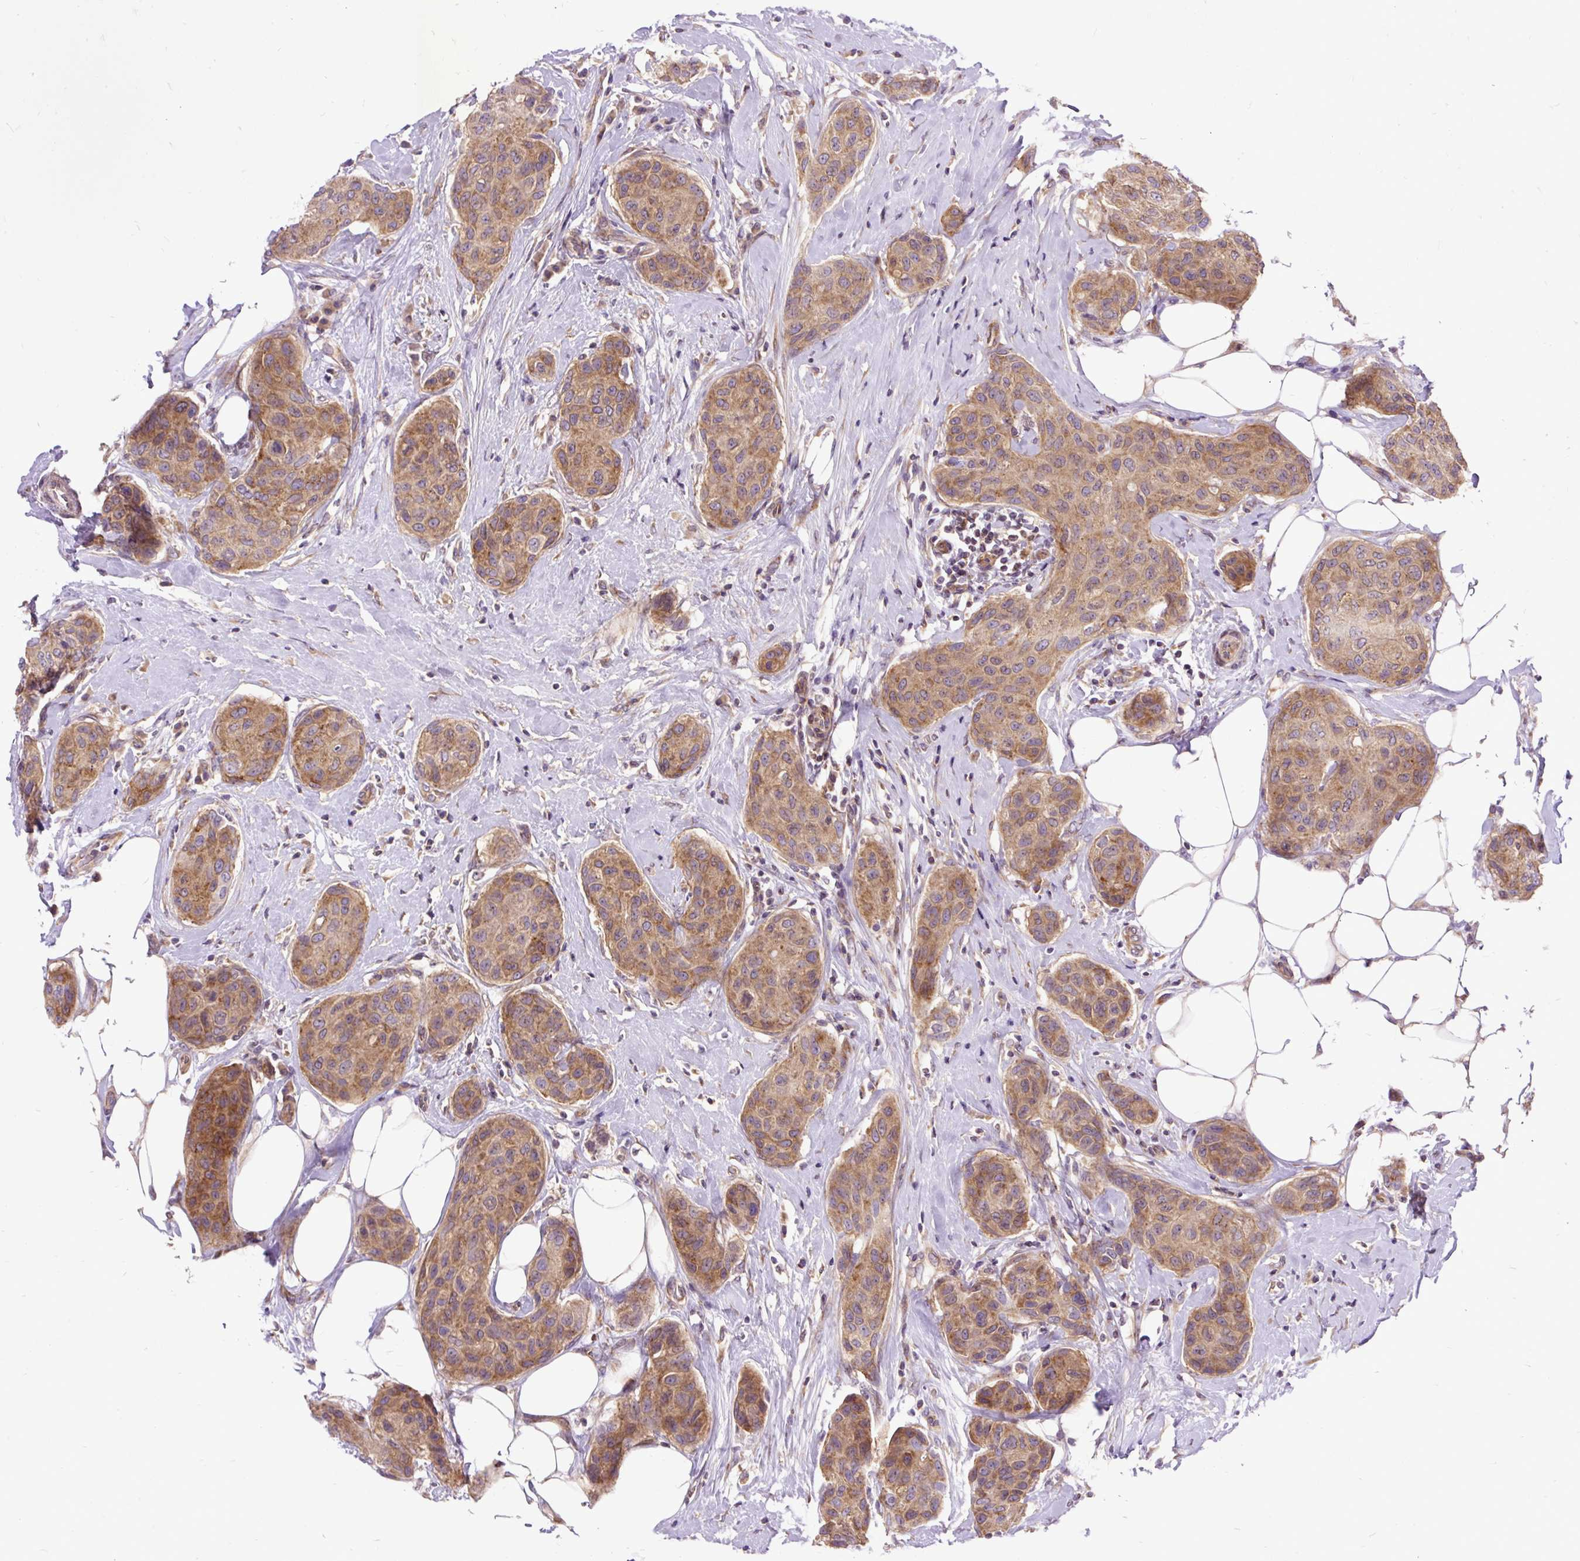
{"staining": {"intensity": "moderate", "quantity": ">75%", "location": "cytoplasmic/membranous"}, "tissue": "breast cancer", "cell_type": "Tumor cells", "image_type": "cancer", "snomed": [{"axis": "morphology", "description": "Duct carcinoma"}, {"axis": "topography", "description": "Breast"}, {"axis": "topography", "description": "Lymph node"}], "caption": "Immunohistochemistry image of breast infiltrating ductal carcinoma stained for a protein (brown), which shows medium levels of moderate cytoplasmic/membranous positivity in approximately >75% of tumor cells.", "gene": "TRIM17", "patient": {"sex": "female", "age": 80}}